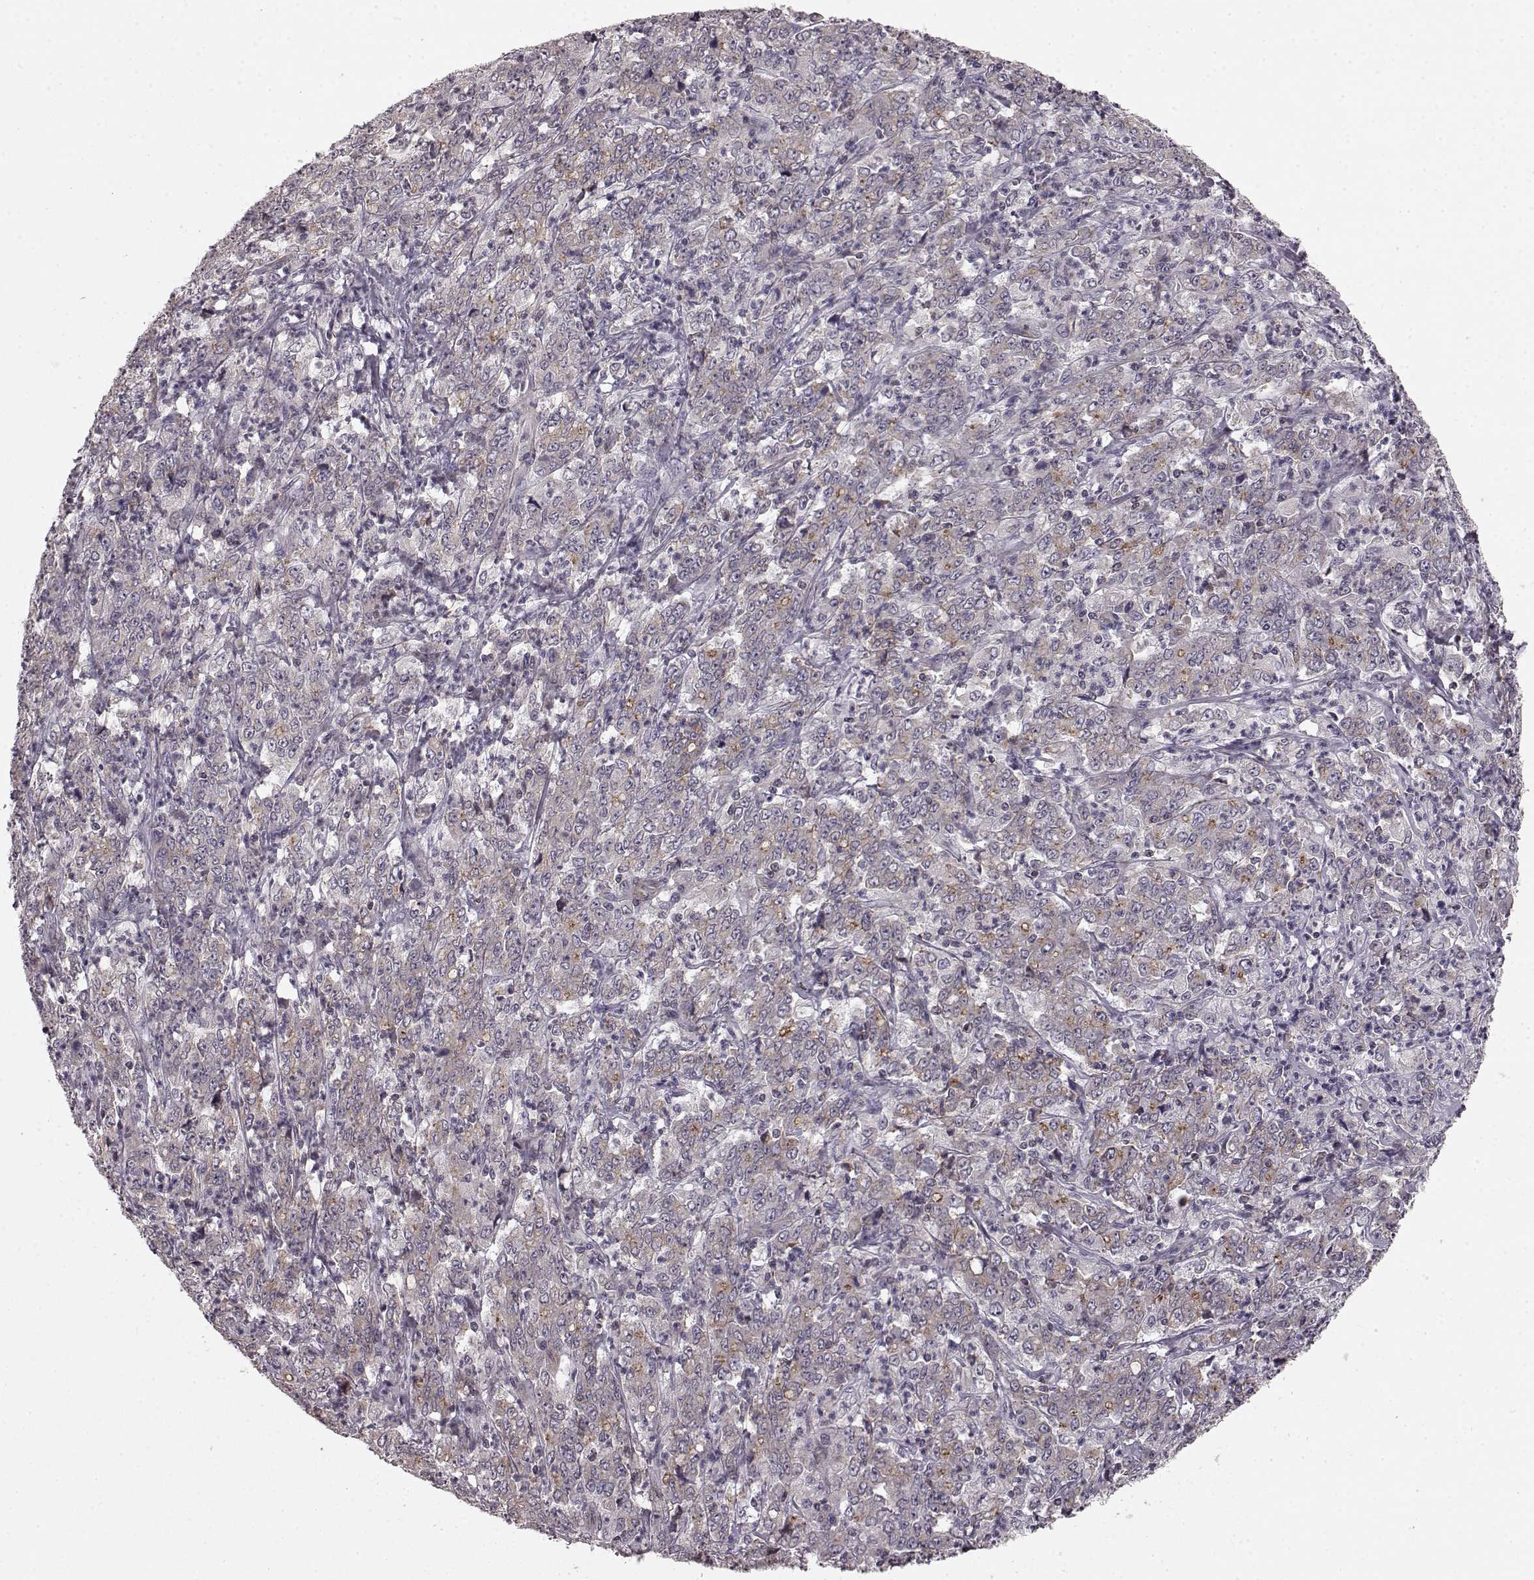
{"staining": {"intensity": "negative", "quantity": "none", "location": "none"}, "tissue": "stomach cancer", "cell_type": "Tumor cells", "image_type": "cancer", "snomed": [{"axis": "morphology", "description": "Adenocarcinoma, NOS"}, {"axis": "topography", "description": "Stomach, lower"}], "caption": "An image of stomach adenocarcinoma stained for a protein demonstrates no brown staining in tumor cells.", "gene": "SLC22A18", "patient": {"sex": "female", "age": 71}}